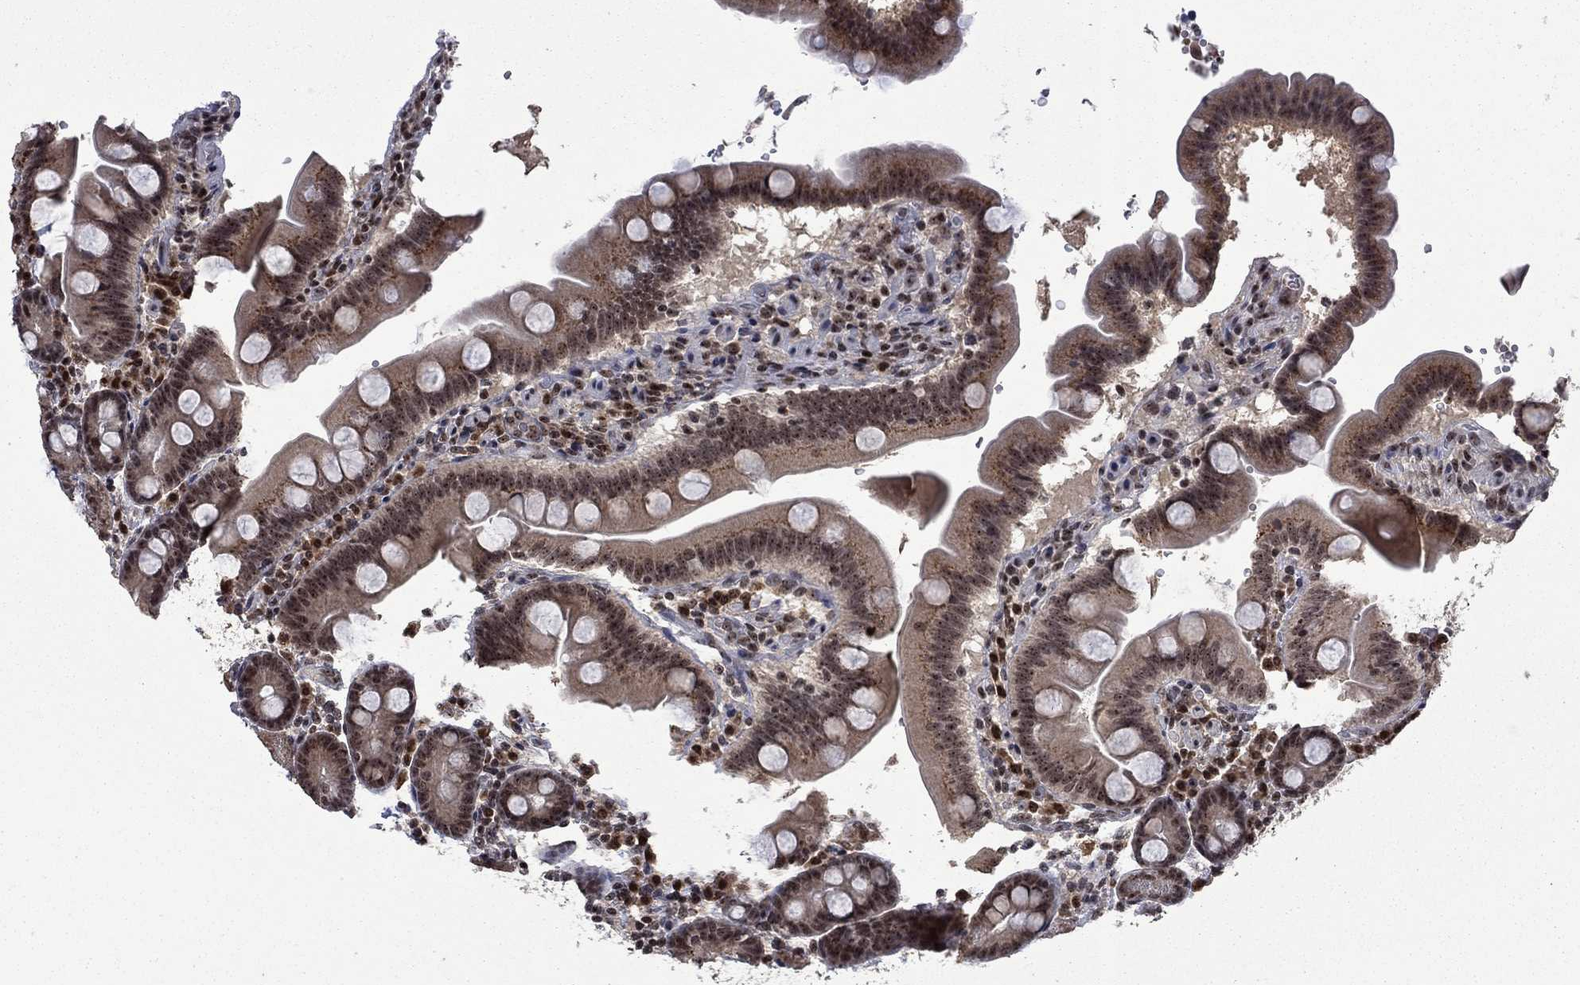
{"staining": {"intensity": "weak", "quantity": ">75%", "location": "cytoplasmic/membranous"}, "tissue": "duodenum", "cell_type": "Glandular cells", "image_type": "normal", "snomed": [{"axis": "morphology", "description": "Normal tissue, NOS"}, {"axis": "topography", "description": "Duodenum"}], "caption": "Duodenum stained with DAB immunohistochemistry (IHC) shows low levels of weak cytoplasmic/membranous expression in about >75% of glandular cells.", "gene": "FBLL1", "patient": {"sex": "male", "age": 59}}